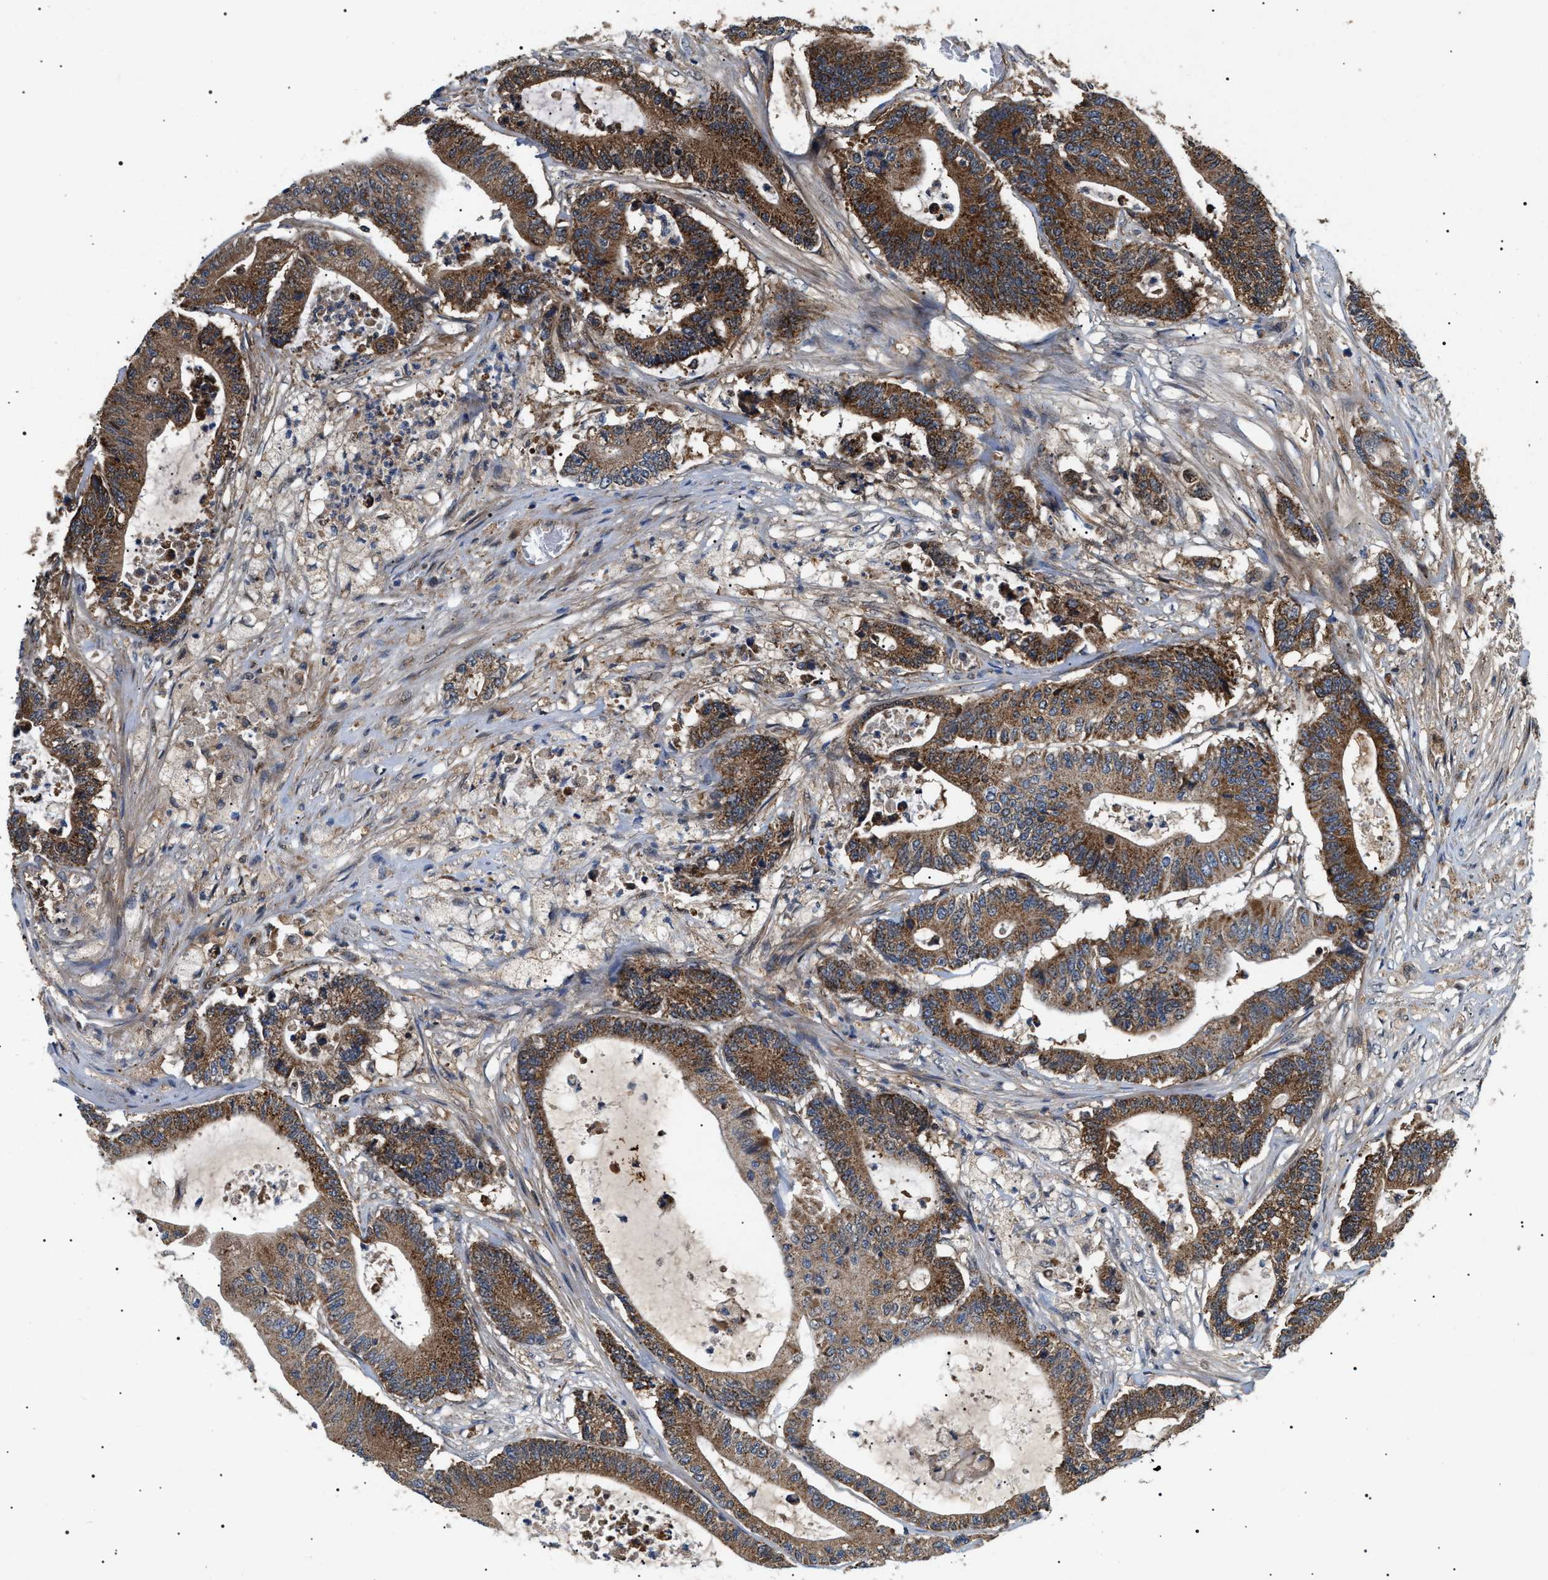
{"staining": {"intensity": "strong", "quantity": ">75%", "location": "cytoplasmic/membranous"}, "tissue": "colorectal cancer", "cell_type": "Tumor cells", "image_type": "cancer", "snomed": [{"axis": "morphology", "description": "Adenocarcinoma, NOS"}, {"axis": "topography", "description": "Colon"}], "caption": "Tumor cells show strong cytoplasmic/membranous staining in approximately >75% of cells in colorectal adenocarcinoma.", "gene": "OXSM", "patient": {"sex": "female", "age": 84}}